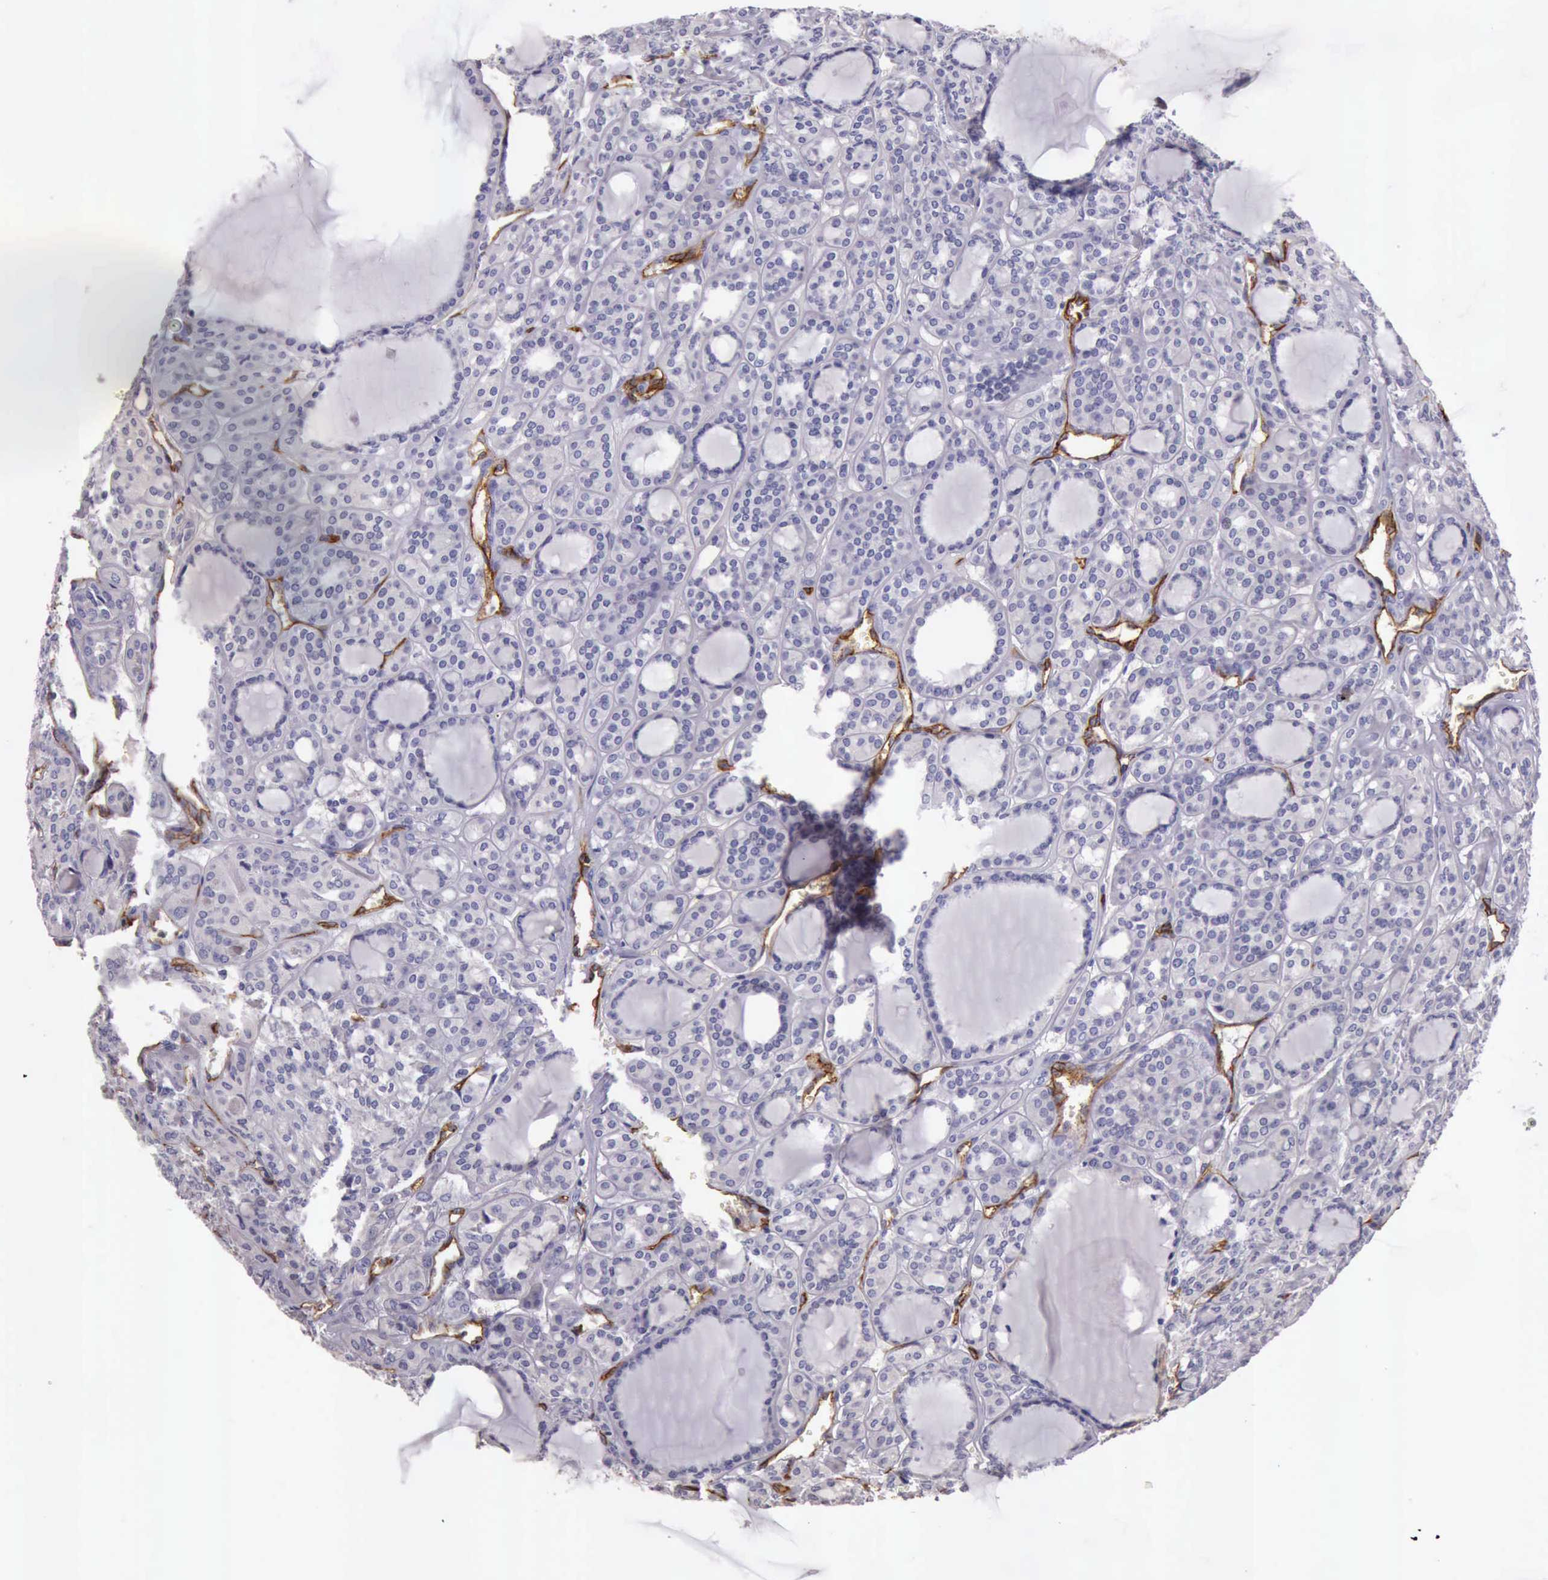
{"staining": {"intensity": "negative", "quantity": "none", "location": "none"}, "tissue": "thyroid cancer", "cell_type": "Tumor cells", "image_type": "cancer", "snomed": [{"axis": "morphology", "description": "Follicular adenoma carcinoma, NOS"}, {"axis": "topography", "description": "Thyroid gland"}], "caption": "This image is of thyroid cancer stained with immunohistochemistry (IHC) to label a protein in brown with the nuclei are counter-stained blue. There is no positivity in tumor cells. The staining was performed using DAB (3,3'-diaminobenzidine) to visualize the protein expression in brown, while the nuclei were stained in blue with hematoxylin (Magnification: 20x).", "gene": "TCEANC", "patient": {"sex": "female", "age": 71}}